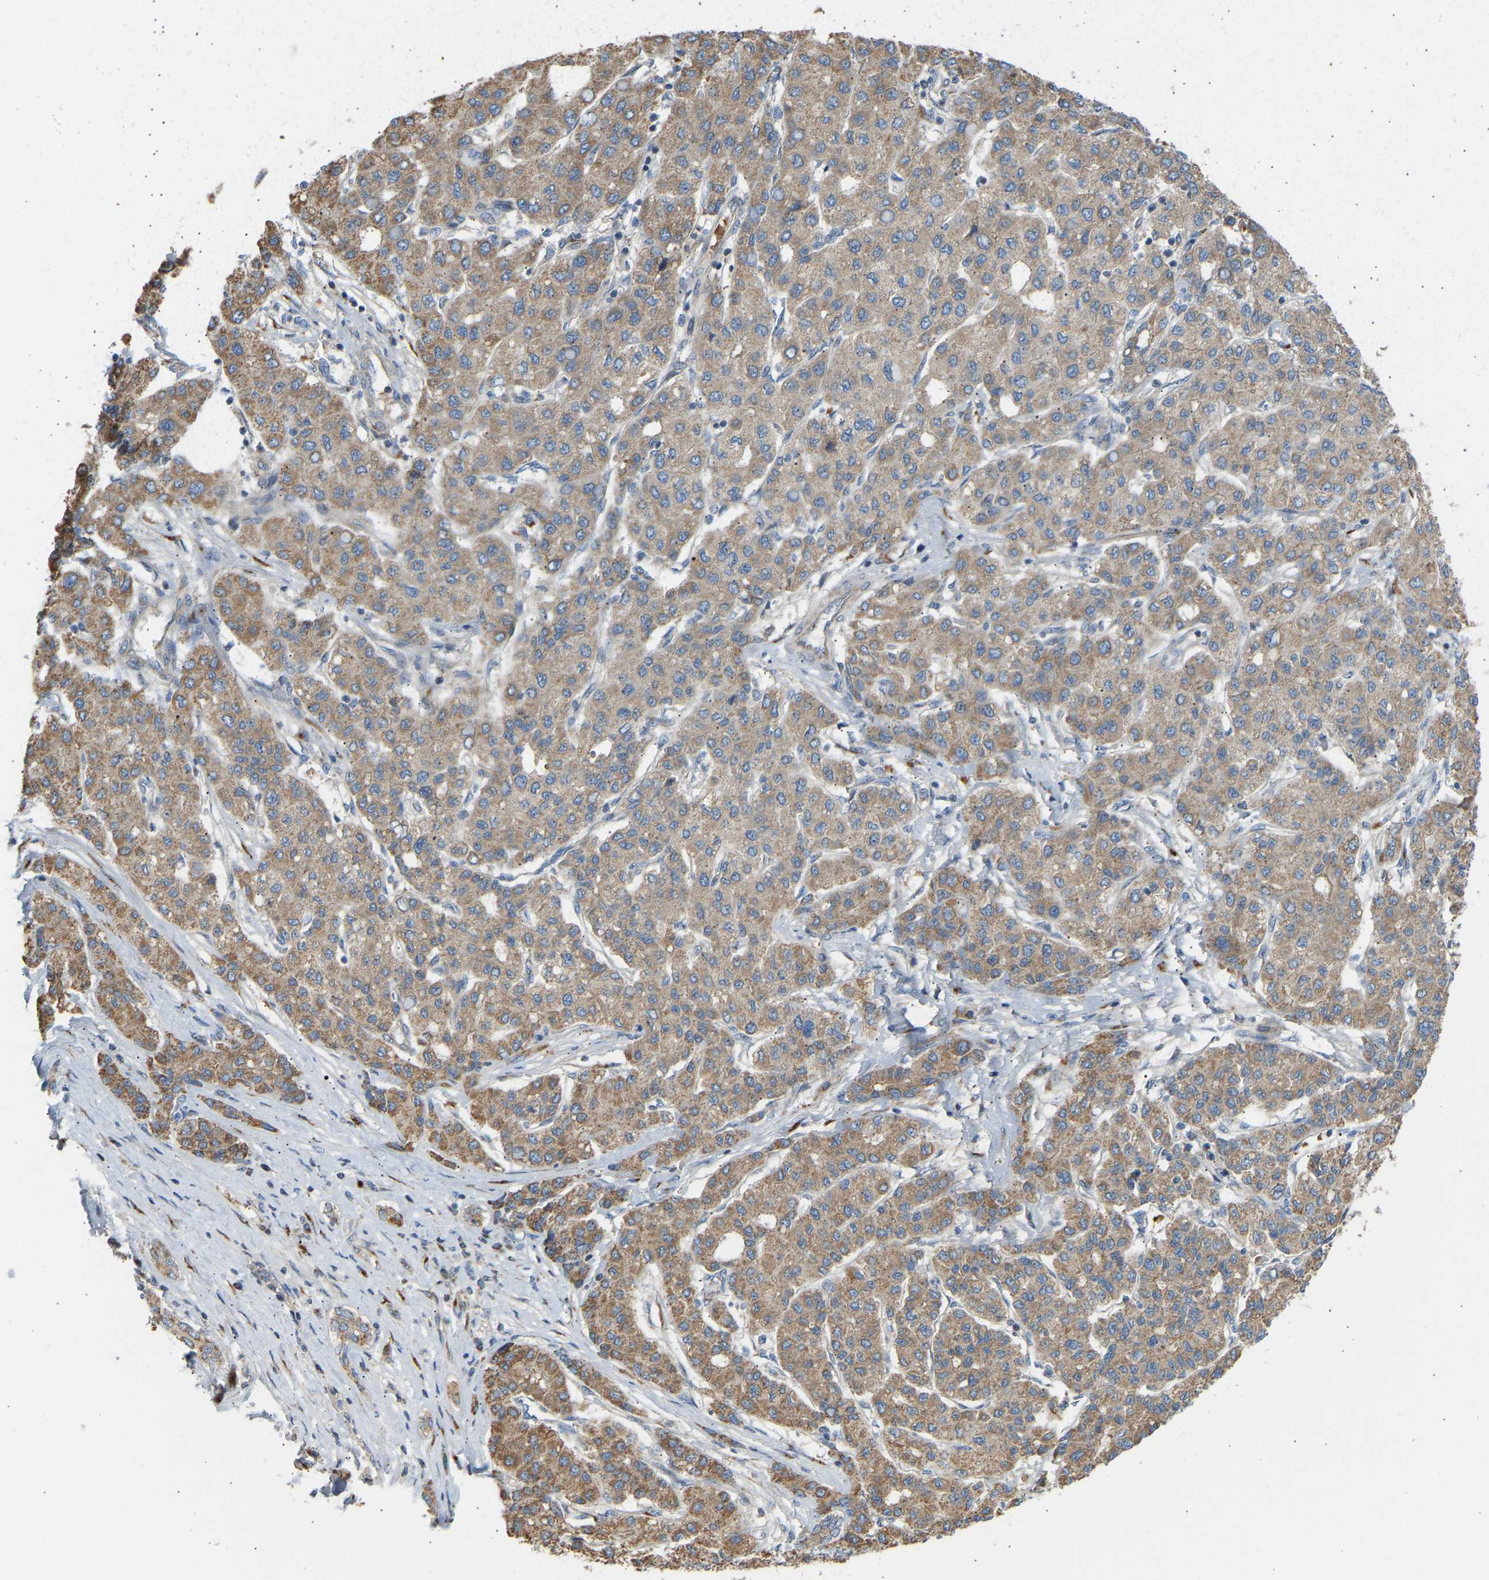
{"staining": {"intensity": "moderate", "quantity": ">75%", "location": "cytoplasmic/membranous"}, "tissue": "liver cancer", "cell_type": "Tumor cells", "image_type": "cancer", "snomed": [{"axis": "morphology", "description": "Carcinoma, Hepatocellular, NOS"}, {"axis": "topography", "description": "Liver"}], "caption": "IHC histopathology image of neoplastic tissue: human liver cancer (hepatocellular carcinoma) stained using IHC reveals medium levels of moderate protein expression localized specifically in the cytoplasmic/membranous of tumor cells, appearing as a cytoplasmic/membranous brown color.", "gene": "YIPF2", "patient": {"sex": "male", "age": 65}}